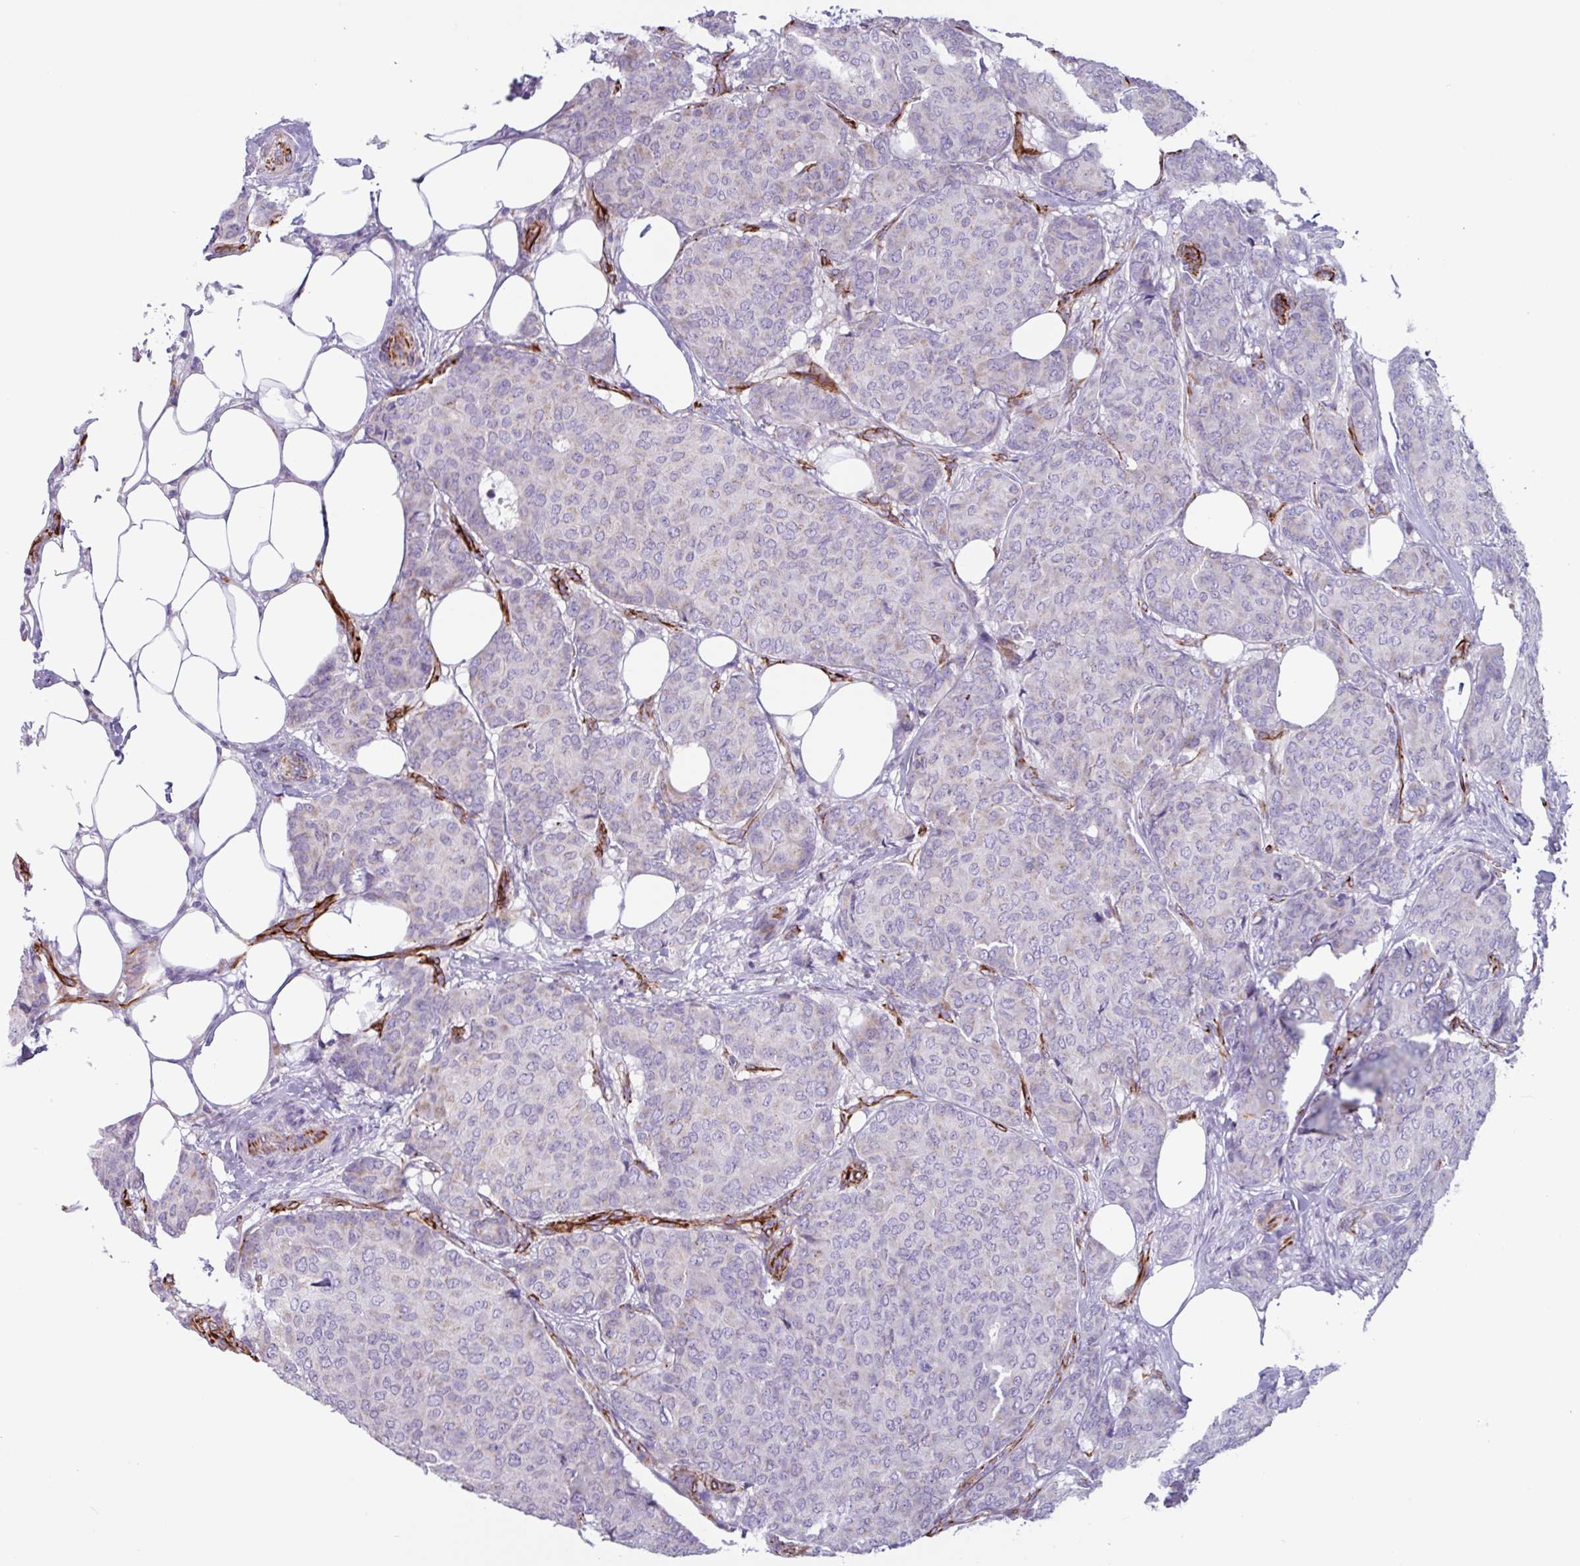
{"staining": {"intensity": "negative", "quantity": "none", "location": "none"}, "tissue": "breast cancer", "cell_type": "Tumor cells", "image_type": "cancer", "snomed": [{"axis": "morphology", "description": "Duct carcinoma"}, {"axis": "topography", "description": "Breast"}], "caption": "Tumor cells show no significant positivity in infiltrating ductal carcinoma (breast). The staining is performed using DAB (3,3'-diaminobenzidine) brown chromogen with nuclei counter-stained in using hematoxylin.", "gene": "BTD", "patient": {"sex": "female", "age": 75}}